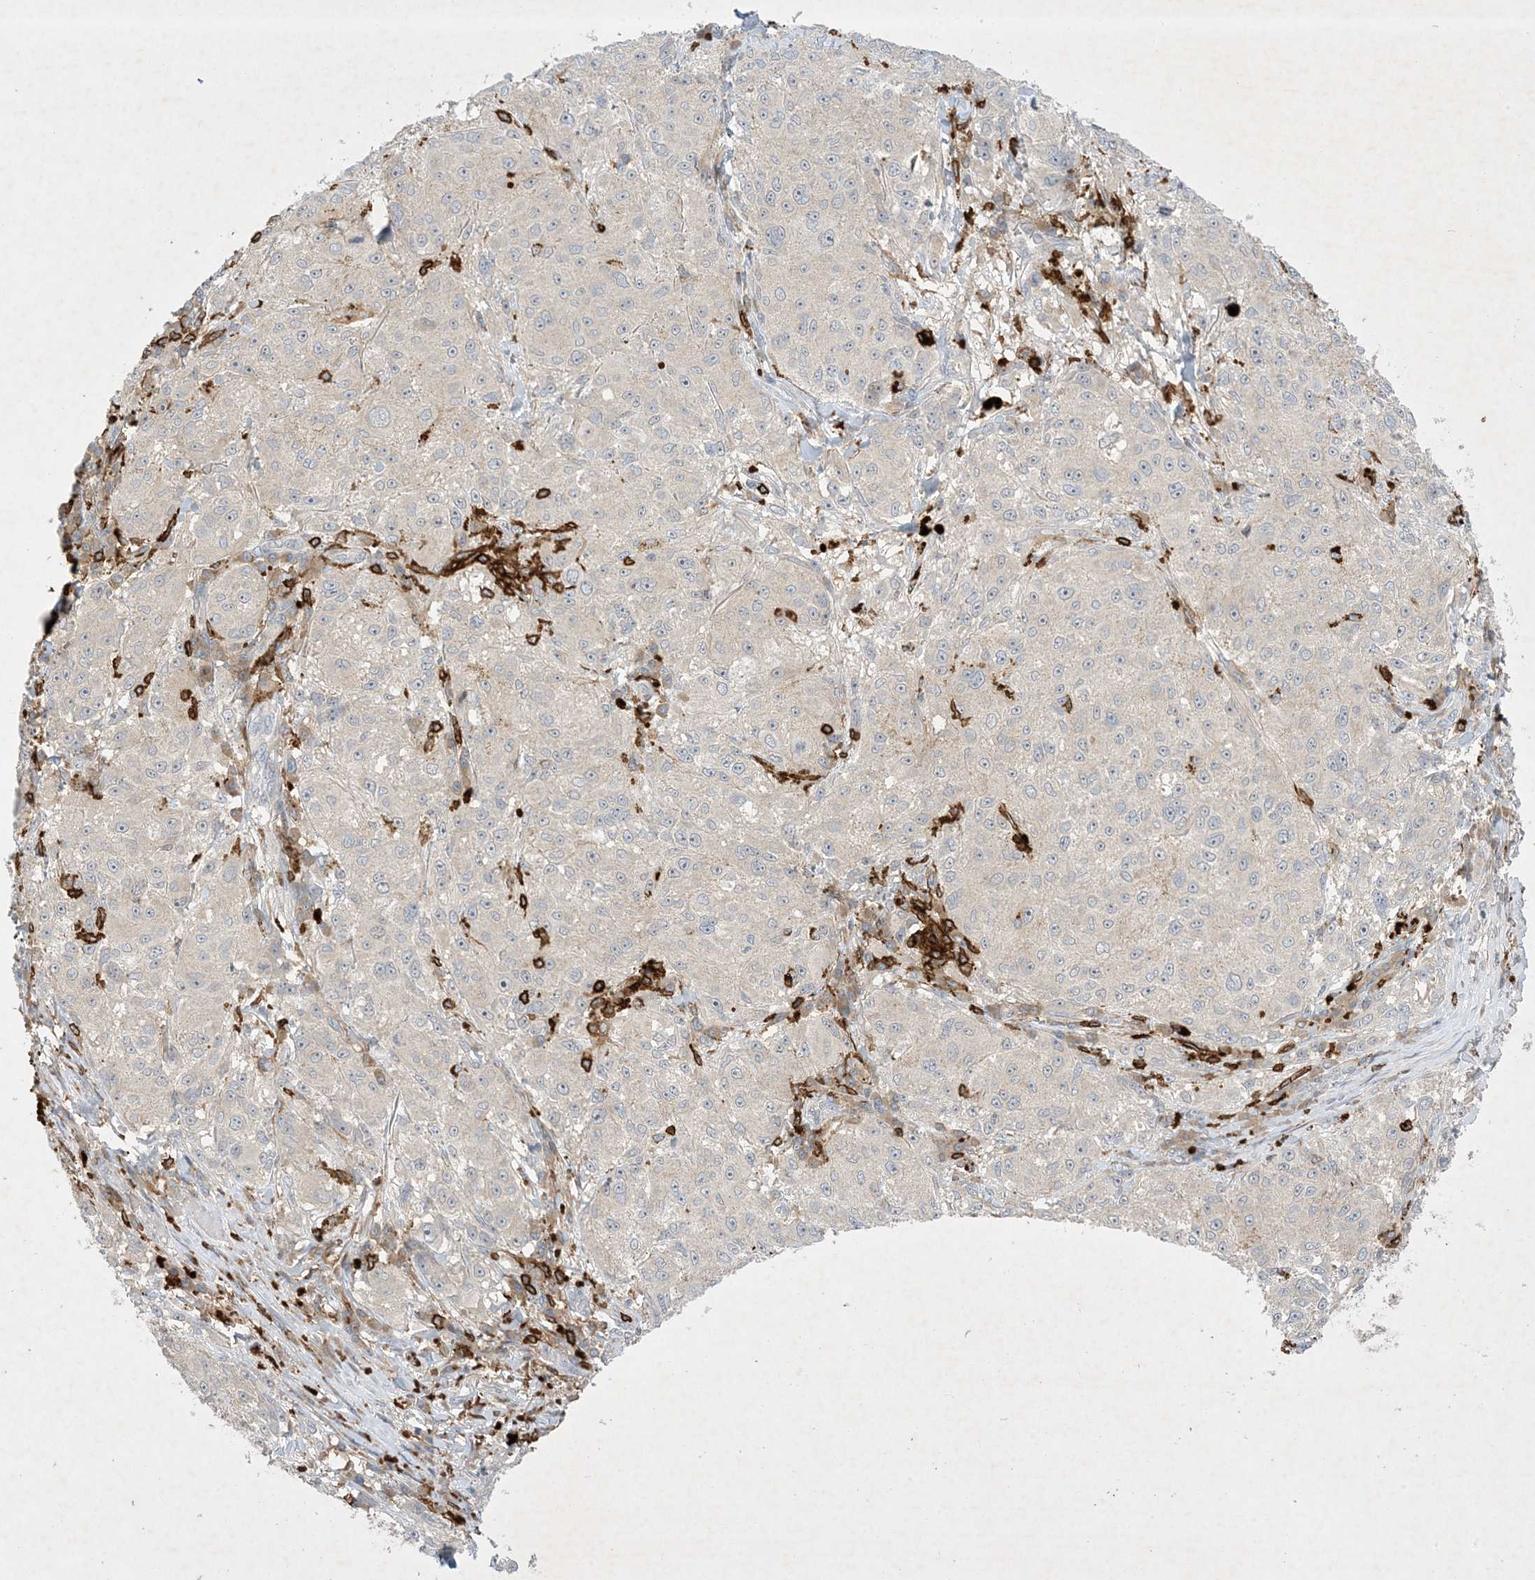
{"staining": {"intensity": "negative", "quantity": "none", "location": "none"}, "tissue": "melanoma", "cell_type": "Tumor cells", "image_type": "cancer", "snomed": [{"axis": "morphology", "description": "Necrosis, NOS"}, {"axis": "morphology", "description": "Malignant melanoma, NOS"}, {"axis": "topography", "description": "Skin"}], "caption": "IHC image of neoplastic tissue: malignant melanoma stained with DAB (3,3'-diaminobenzidine) demonstrates no significant protein expression in tumor cells. Brightfield microscopy of IHC stained with DAB (brown) and hematoxylin (blue), captured at high magnification.", "gene": "AK9", "patient": {"sex": "female", "age": 87}}